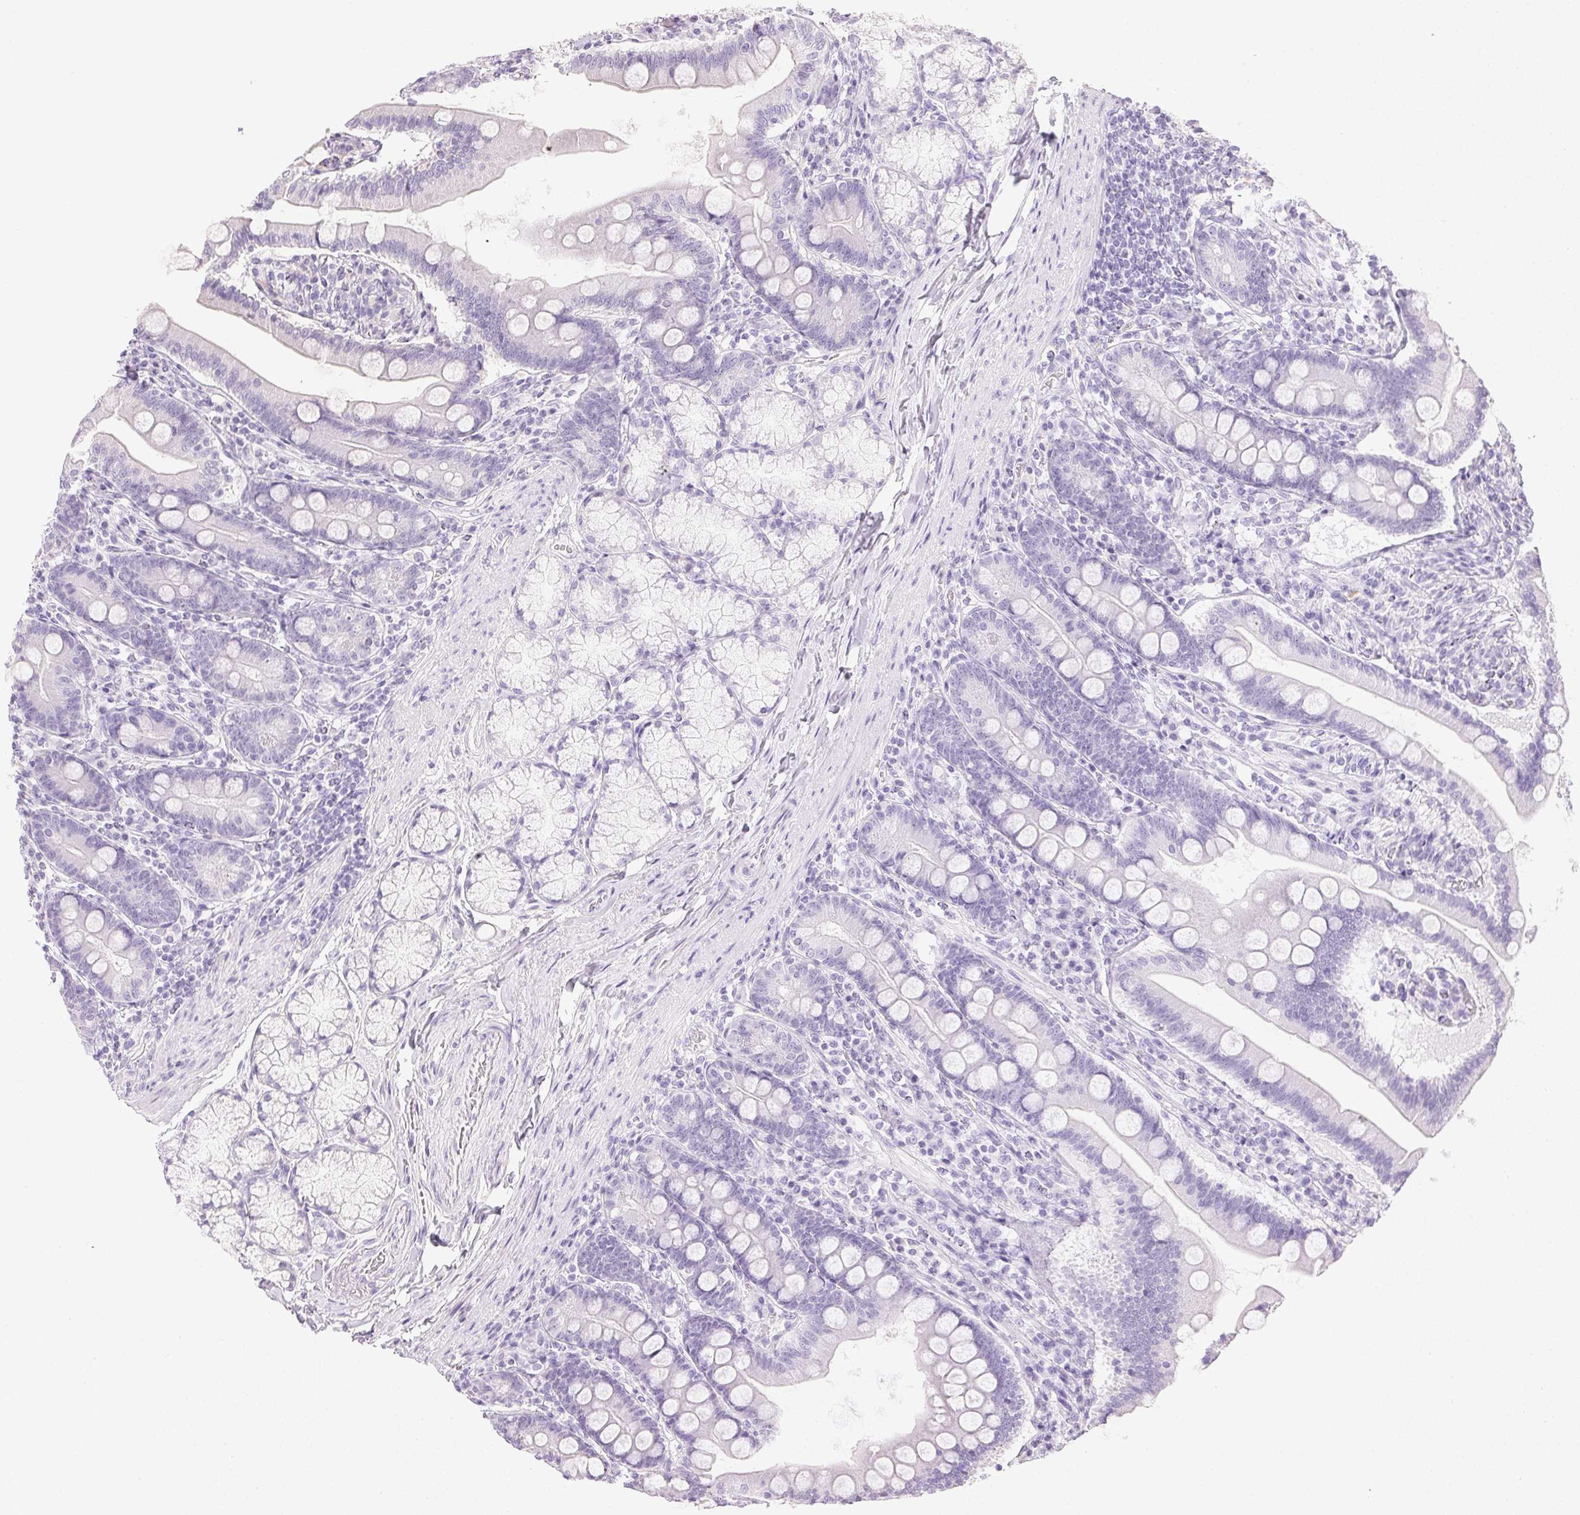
{"staining": {"intensity": "negative", "quantity": "none", "location": "none"}, "tissue": "duodenum", "cell_type": "Glandular cells", "image_type": "normal", "snomed": [{"axis": "morphology", "description": "Normal tissue, NOS"}, {"axis": "topography", "description": "Duodenum"}], "caption": "DAB (3,3'-diaminobenzidine) immunohistochemical staining of normal duodenum exhibits no significant expression in glandular cells. Brightfield microscopy of immunohistochemistry stained with DAB (3,3'-diaminobenzidine) (brown) and hematoxylin (blue), captured at high magnification.", "gene": "ATP6V1G3", "patient": {"sex": "female", "age": 67}}